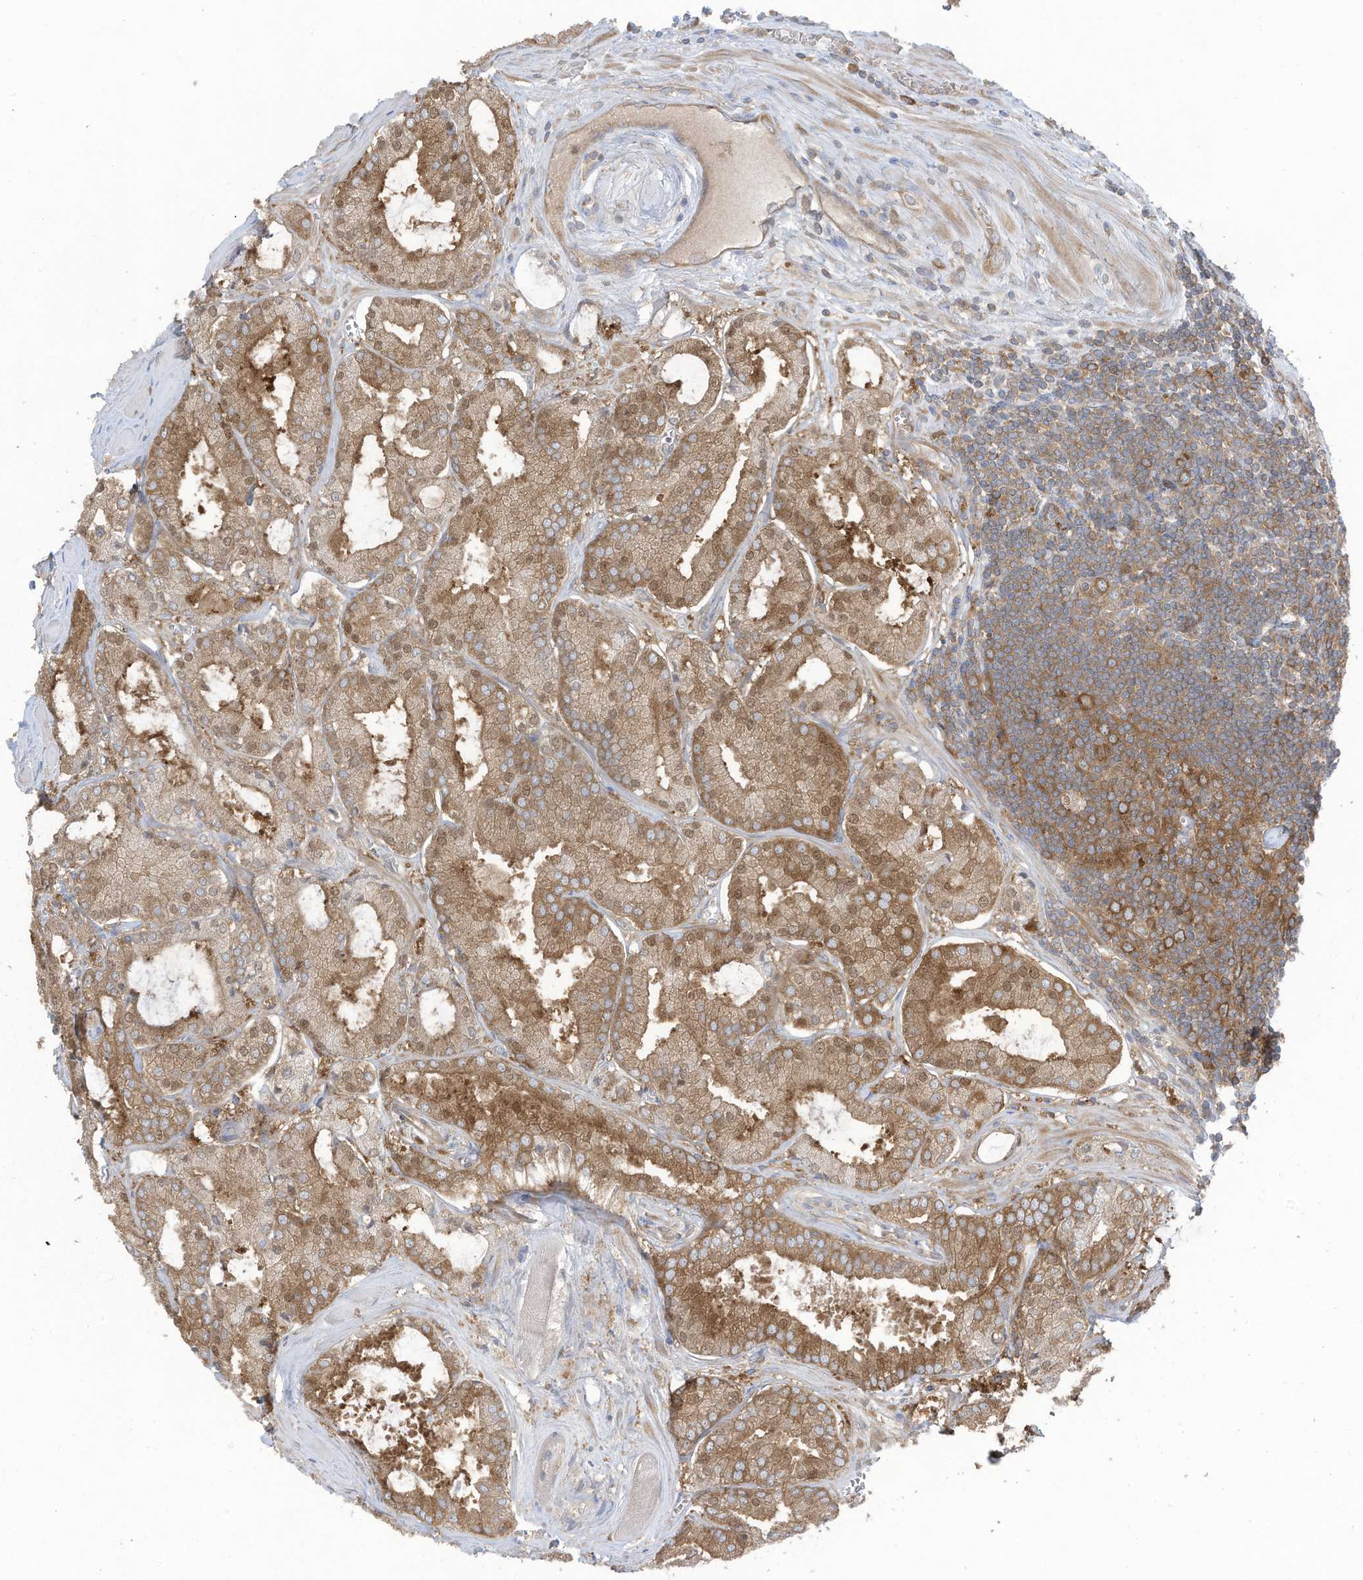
{"staining": {"intensity": "moderate", "quantity": ">75%", "location": "cytoplasmic/membranous,nuclear"}, "tissue": "prostate cancer", "cell_type": "Tumor cells", "image_type": "cancer", "snomed": [{"axis": "morphology", "description": "Adenocarcinoma, Low grade"}, {"axis": "topography", "description": "Prostate"}], "caption": "Immunohistochemistry staining of prostate cancer (low-grade adenocarcinoma), which demonstrates medium levels of moderate cytoplasmic/membranous and nuclear positivity in approximately >75% of tumor cells indicating moderate cytoplasmic/membranous and nuclear protein staining. The staining was performed using DAB (brown) for protein detection and nuclei were counterstained in hematoxylin (blue).", "gene": "OLA1", "patient": {"sex": "male", "age": 67}}